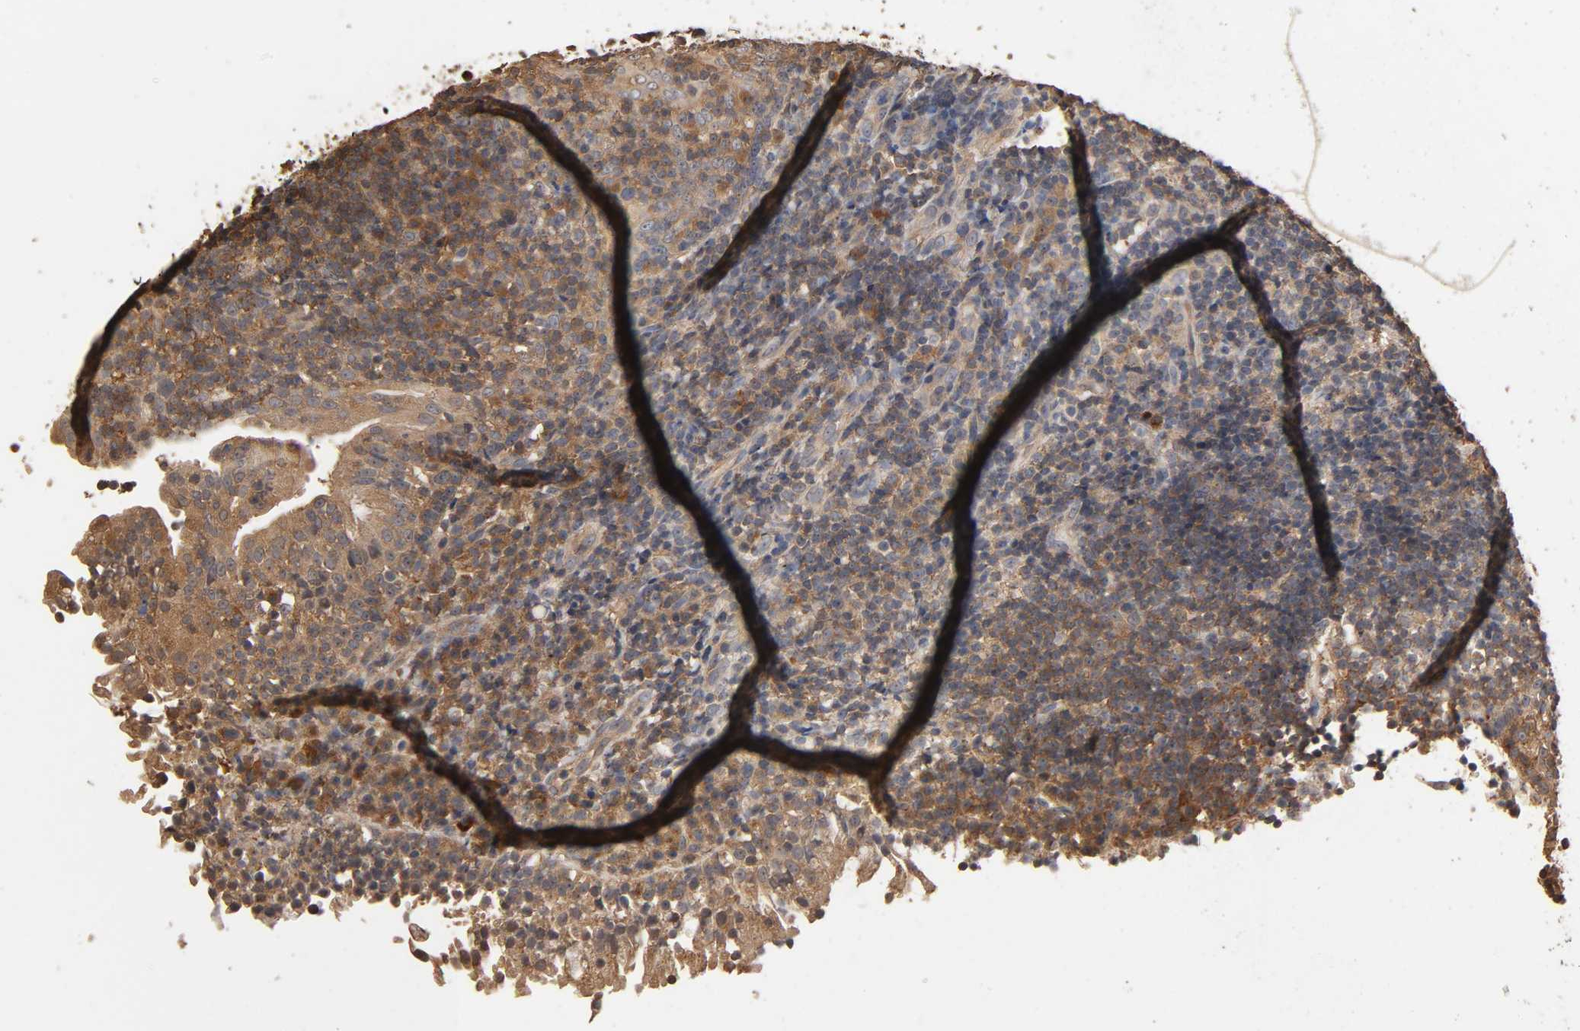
{"staining": {"intensity": "moderate", "quantity": ">75%", "location": "cytoplasmic/membranous"}, "tissue": "tonsil", "cell_type": "Germinal center cells", "image_type": "normal", "snomed": [{"axis": "morphology", "description": "Normal tissue, NOS"}, {"axis": "topography", "description": "Tonsil"}], "caption": "Immunohistochemistry (DAB) staining of unremarkable human tonsil displays moderate cytoplasmic/membranous protein positivity in about >75% of germinal center cells. Ihc stains the protein in brown and the nuclei are stained blue.", "gene": "ARHGEF7", "patient": {"sex": "female", "age": 40}}